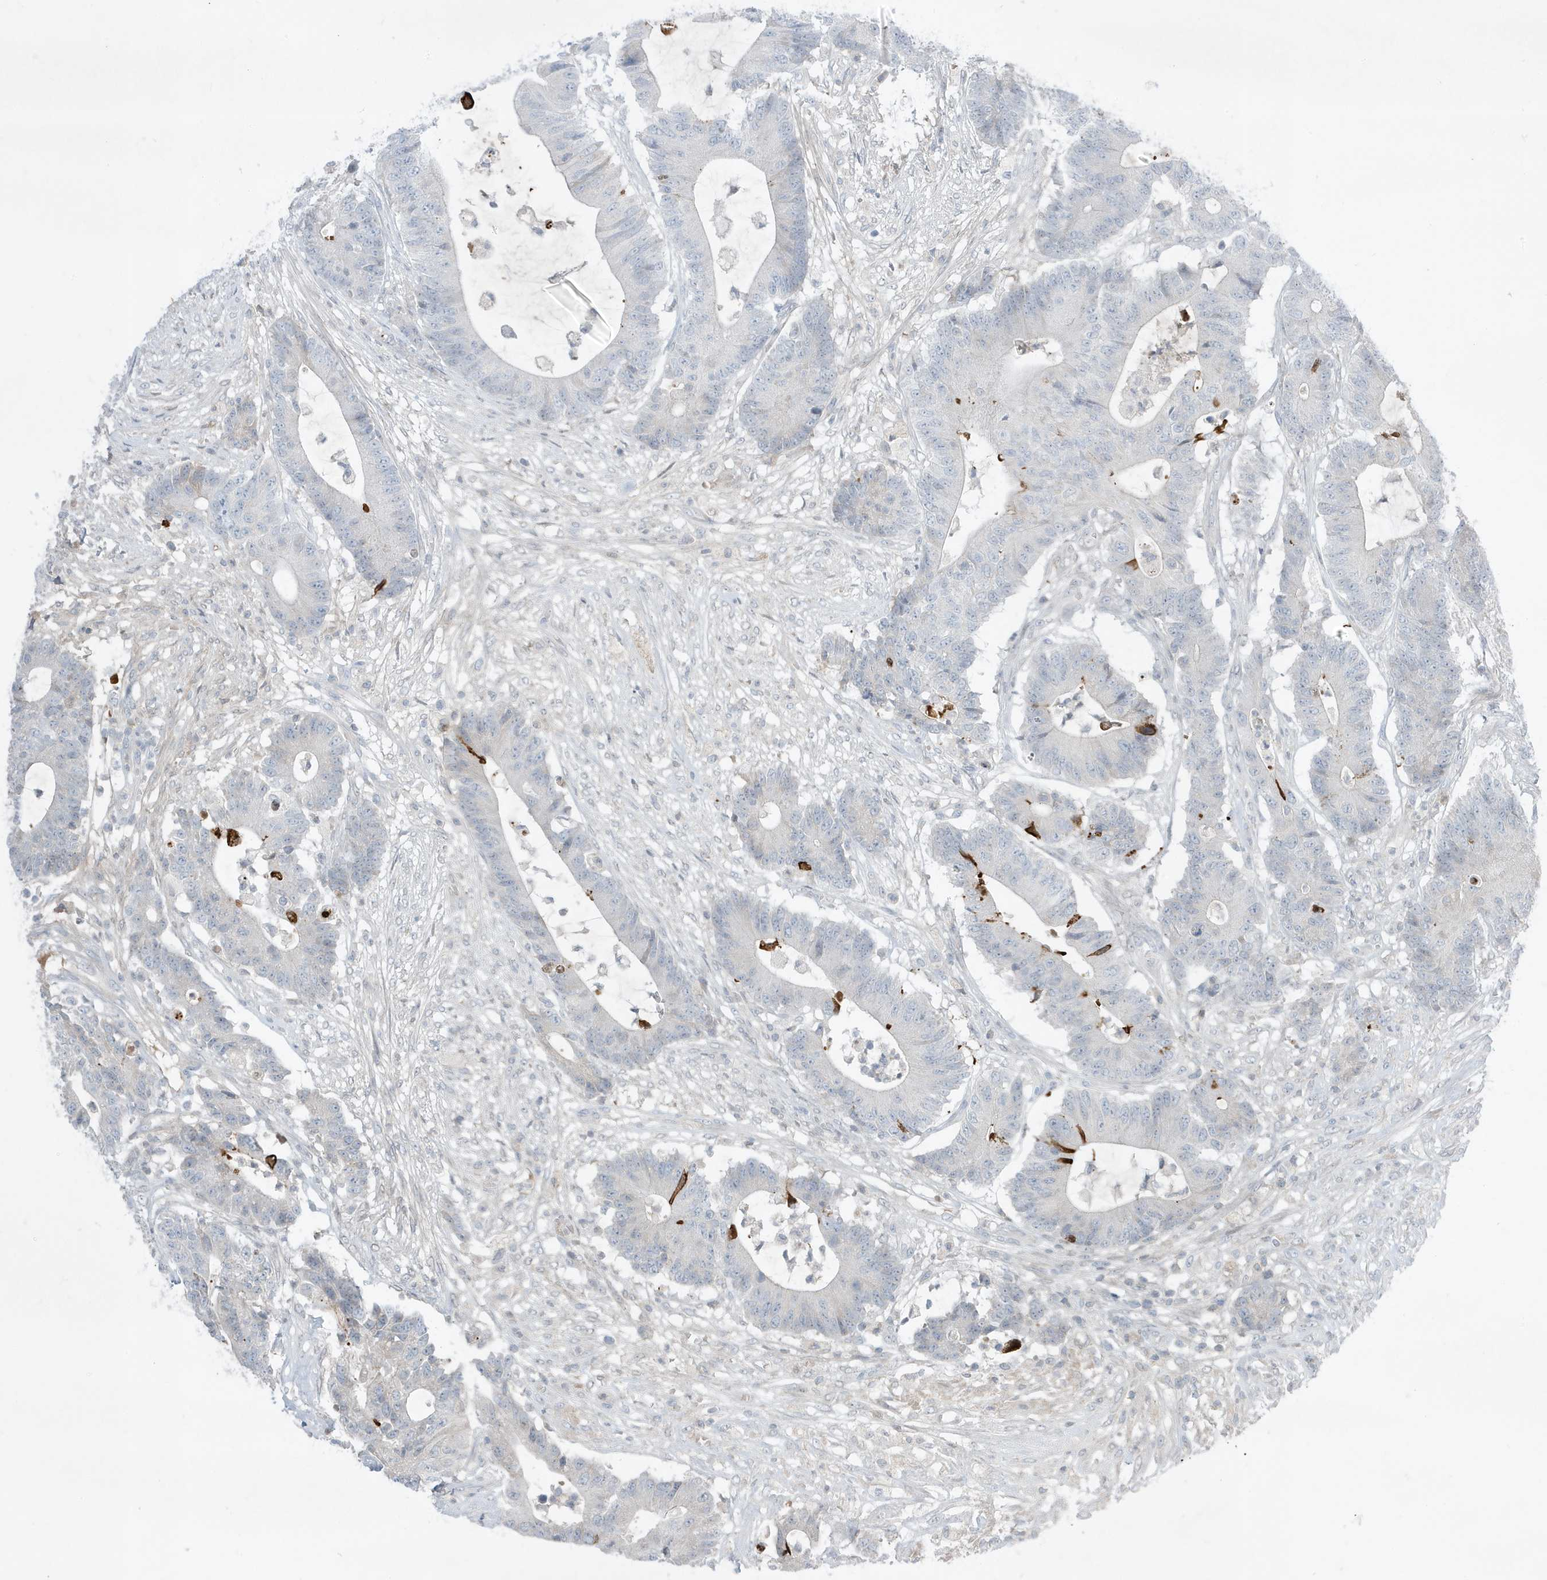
{"staining": {"intensity": "negative", "quantity": "none", "location": "none"}, "tissue": "colorectal cancer", "cell_type": "Tumor cells", "image_type": "cancer", "snomed": [{"axis": "morphology", "description": "Adenocarcinoma, NOS"}, {"axis": "topography", "description": "Colon"}], "caption": "Human adenocarcinoma (colorectal) stained for a protein using IHC displays no expression in tumor cells.", "gene": "FNDC1", "patient": {"sex": "female", "age": 84}}